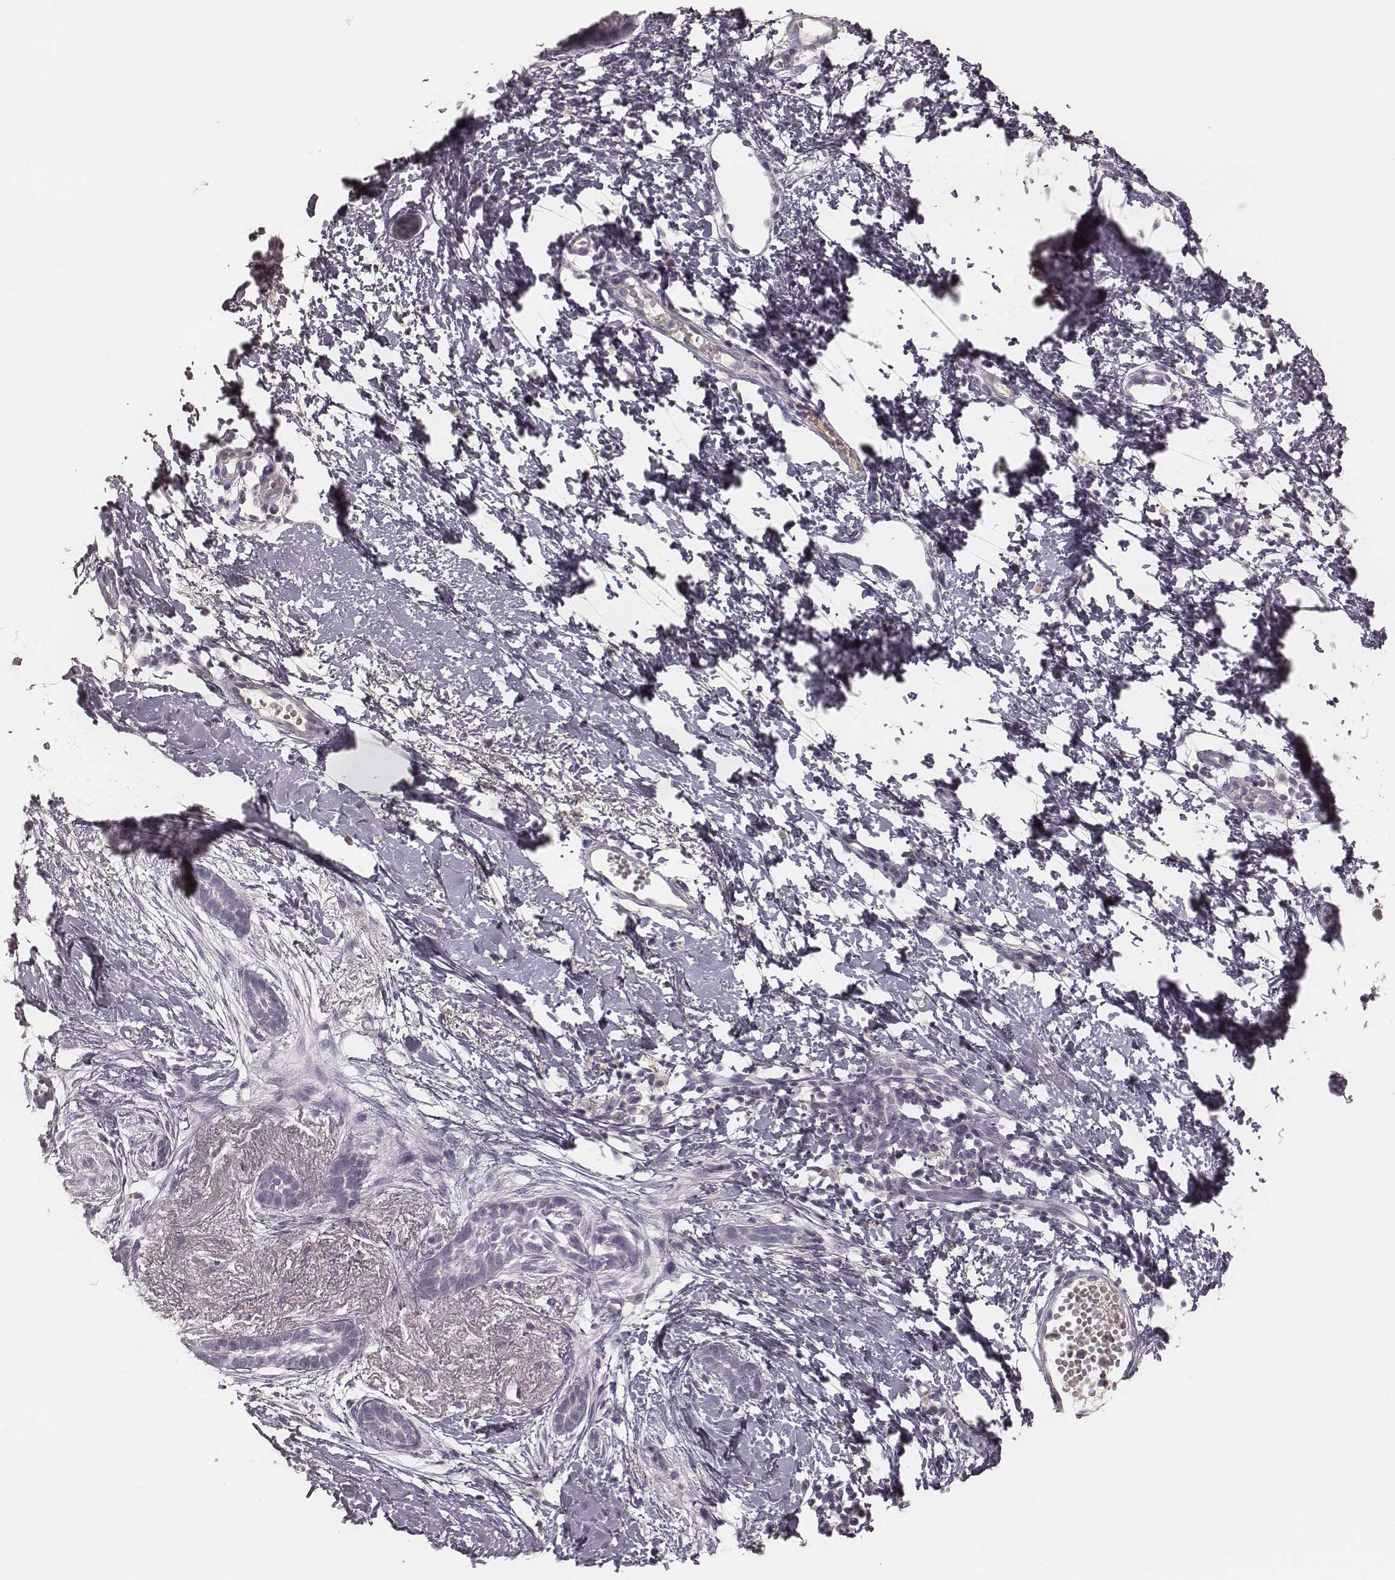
{"staining": {"intensity": "negative", "quantity": "none", "location": "none"}, "tissue": "skin cancer", "cell_type": "Tumor cells", "image_type": "cancer", "snomed": [{"axis": "morphology", "description": "Normal tissue, NOS"}, {"axis": "morphology", "description": "Basal cell carcinoma"}, {"axis": "topography", "description": "Skin"}], "caption": "DAB immunohistochemical staining of human skin basal cell carcinoma exhibits no significant staining in tumor cells.", "gene": "SMIM24", "patient": {"sex": "male", "age": 84}}